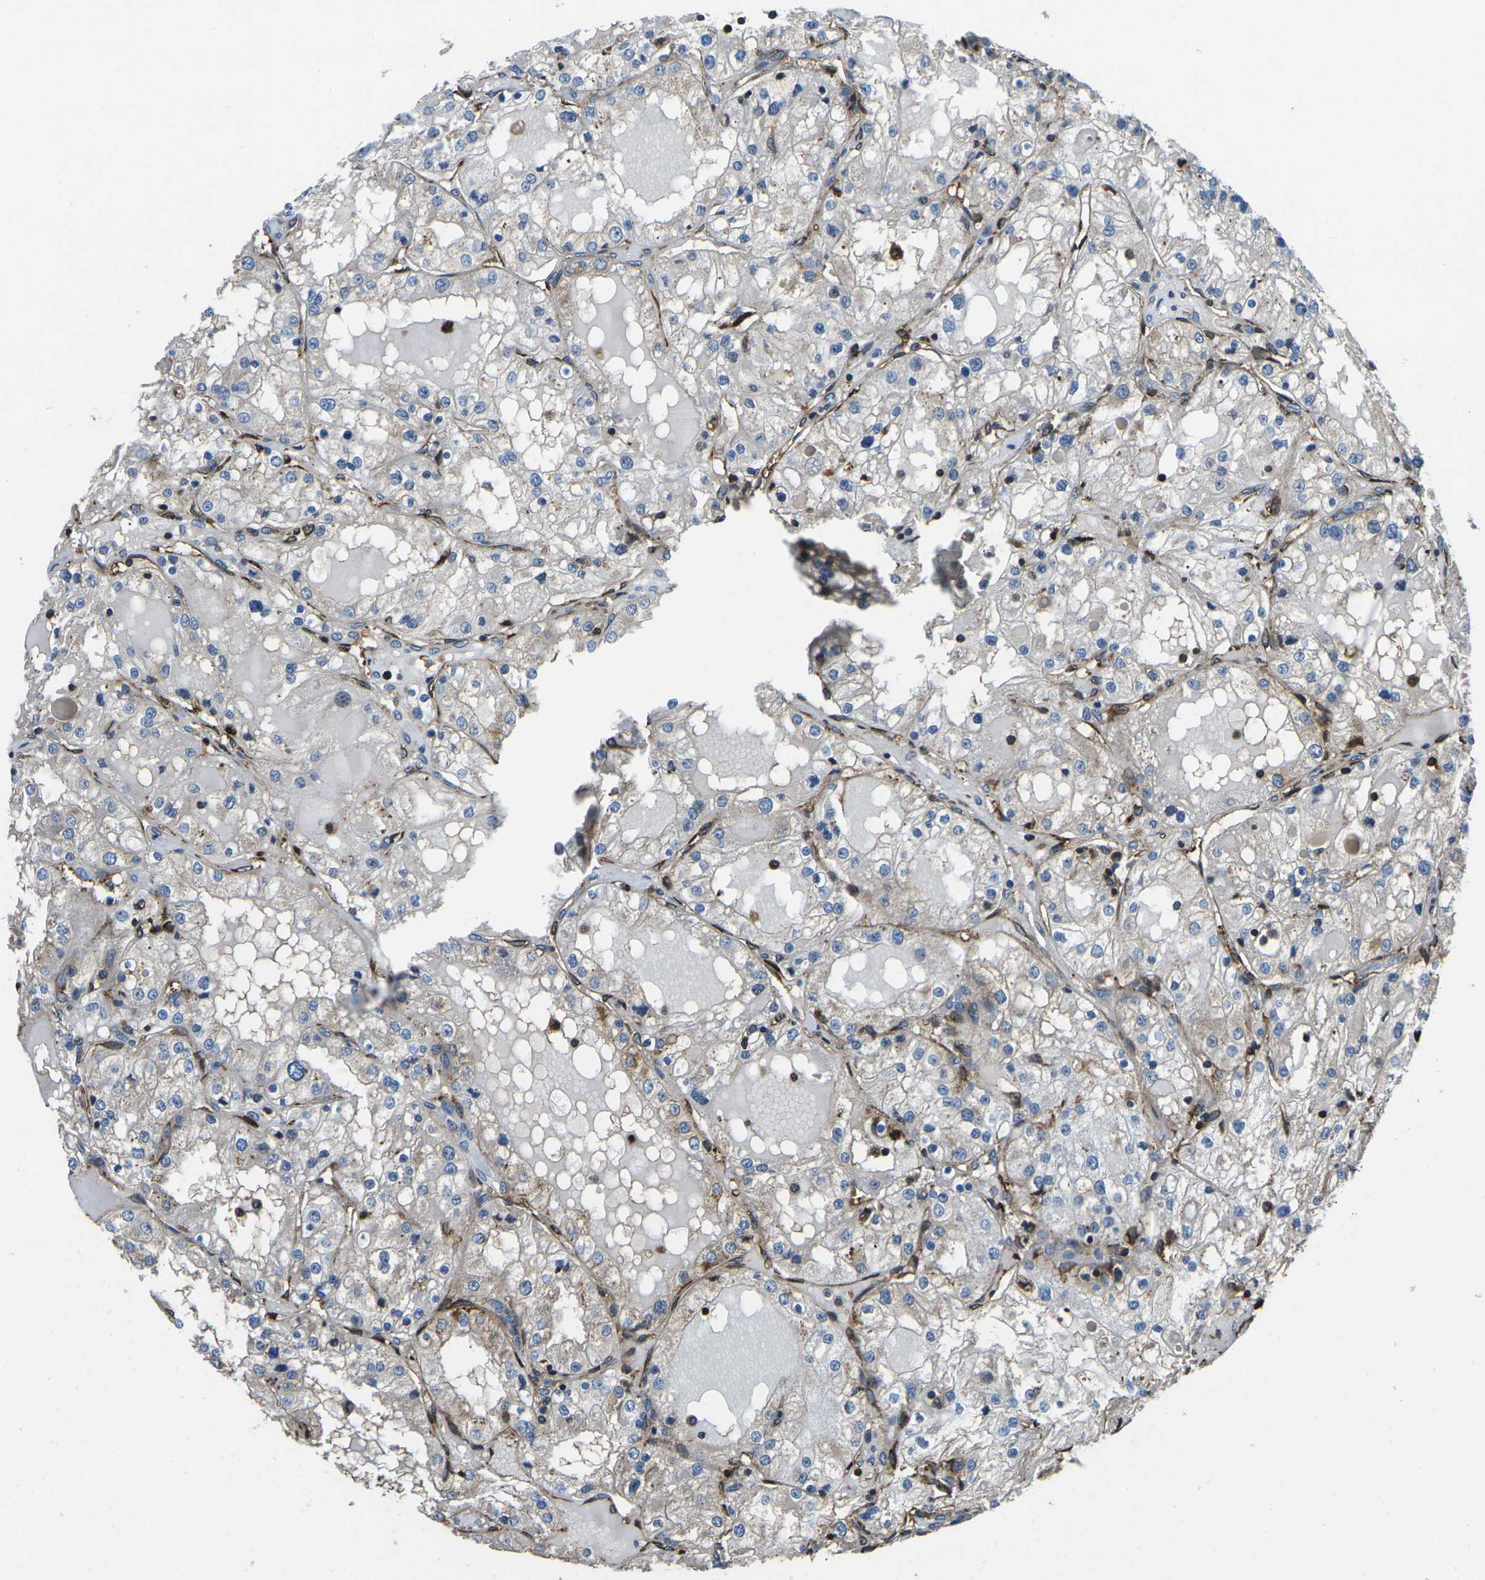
{"staining": {"intensity": "negative", "quantity": "none", "location": "none"}, "tissue": "renal cancer", "cell_type": "Tumor cells", "image_type": "cancer", "snomed": [{"axis": "morphology", "description": "Adenocarcinoma, NOS"}, {"axis": "topography", "description": "Kidney"}], "caption": "Tumor cells are negative for brown protein staining in adenocarcinoma (renal).", "gene": "KCNJ15", "patient": {"sex": "male", "age": 68}}